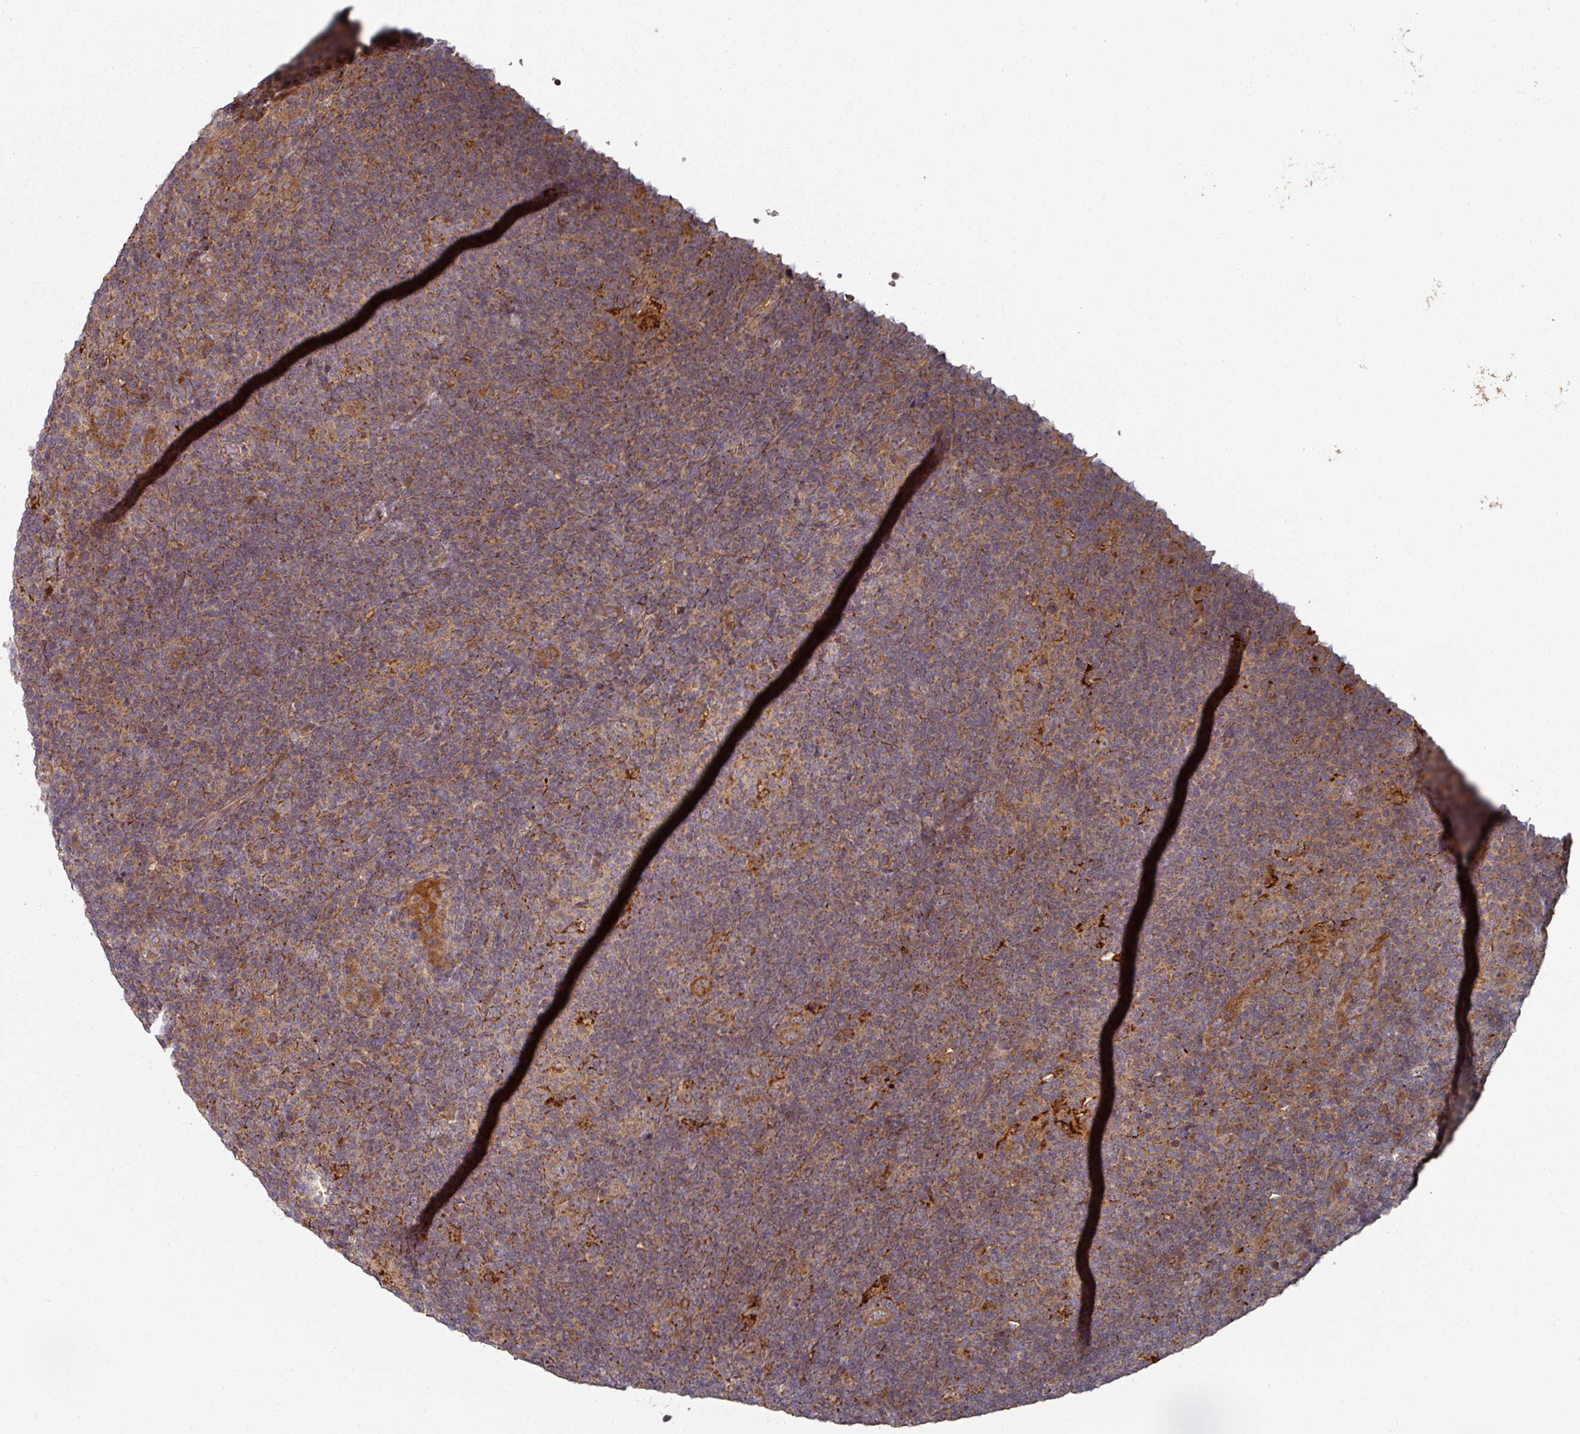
{"staining": {"intensity": "moderate", "quantity": ">75%", "location": "cytoplasmic/membranous"}, "tissue": "lymphoma", "cell_type": "Tumor cells", "image_type": "cancer", "snomed": [{"axis": "morphology", "description": "Hodgkin's disease, NOS"}, {"axis": "topography", "description": "Lymph node"}], "caption": "This is a histology image of immunohistochemistry (IHC) staining of lymphoma, which shows moderate staining in the cytoplasmic/membranous of tumor cells.", "gene": "DNAJC7", "patient": {"sex": "female", "age": 57}}